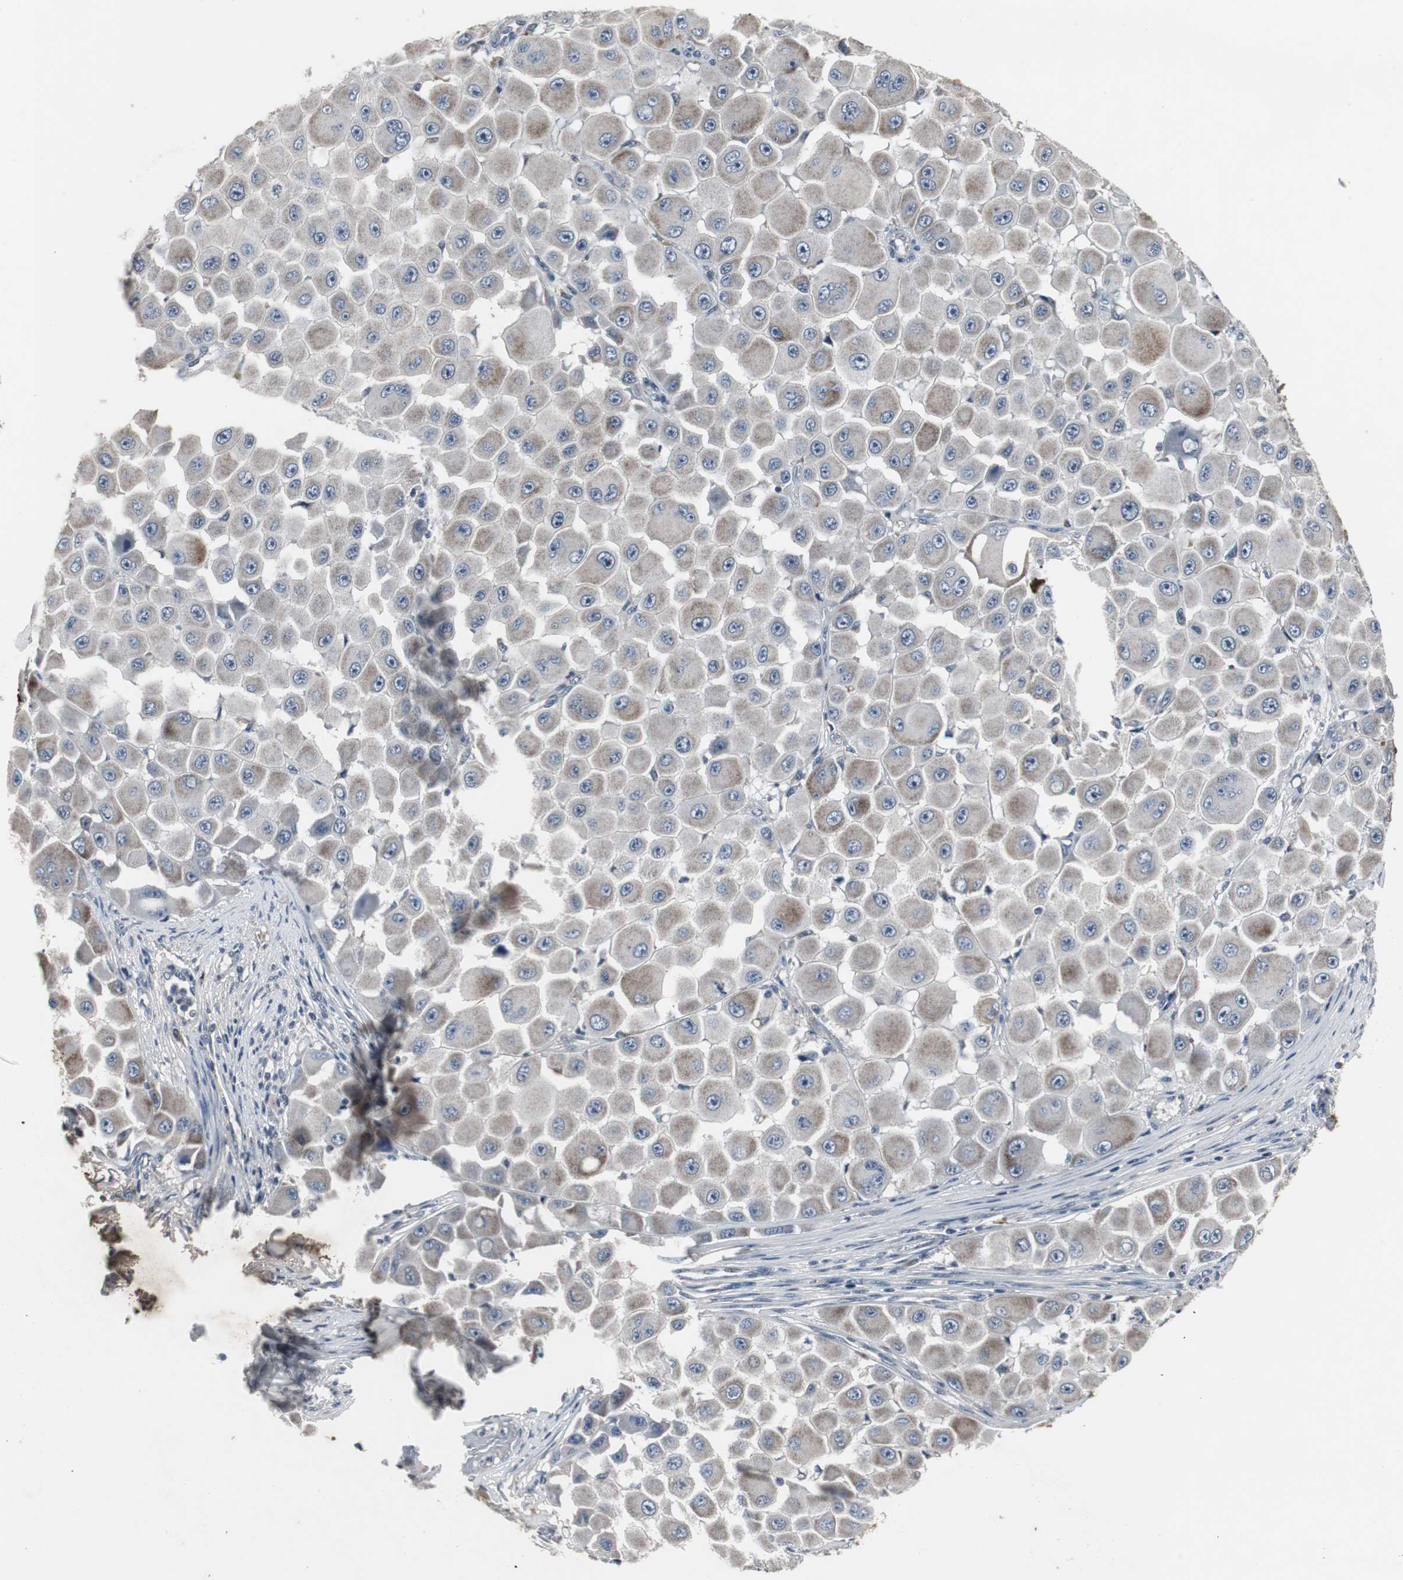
{"staining": {"intensity": "moderate", "quantity": "25%-75%", "location": "cytoplasmic/membranous"}, "tissue": "melanoma", "cell_type": "Tumor cells", "image_type": "cancer", "snomed": [{"axis": "morphology", "description": "Malignant melanoma, NOS"}, {"axis": "topography", "description": "Skin"}], "caption": "Immunohistochemistry (IHC) of human malignant melanoma demonstrates medium levels of moderate cytoplasmic/membranous staining in about 25%-75% of tumor cells. (DAB (3,3'-diaminobenzidine) IHC with brightfield microscopy, high magnification).", "gene": "ACAA1", "patient": {"sex": "female", "age": 81}}